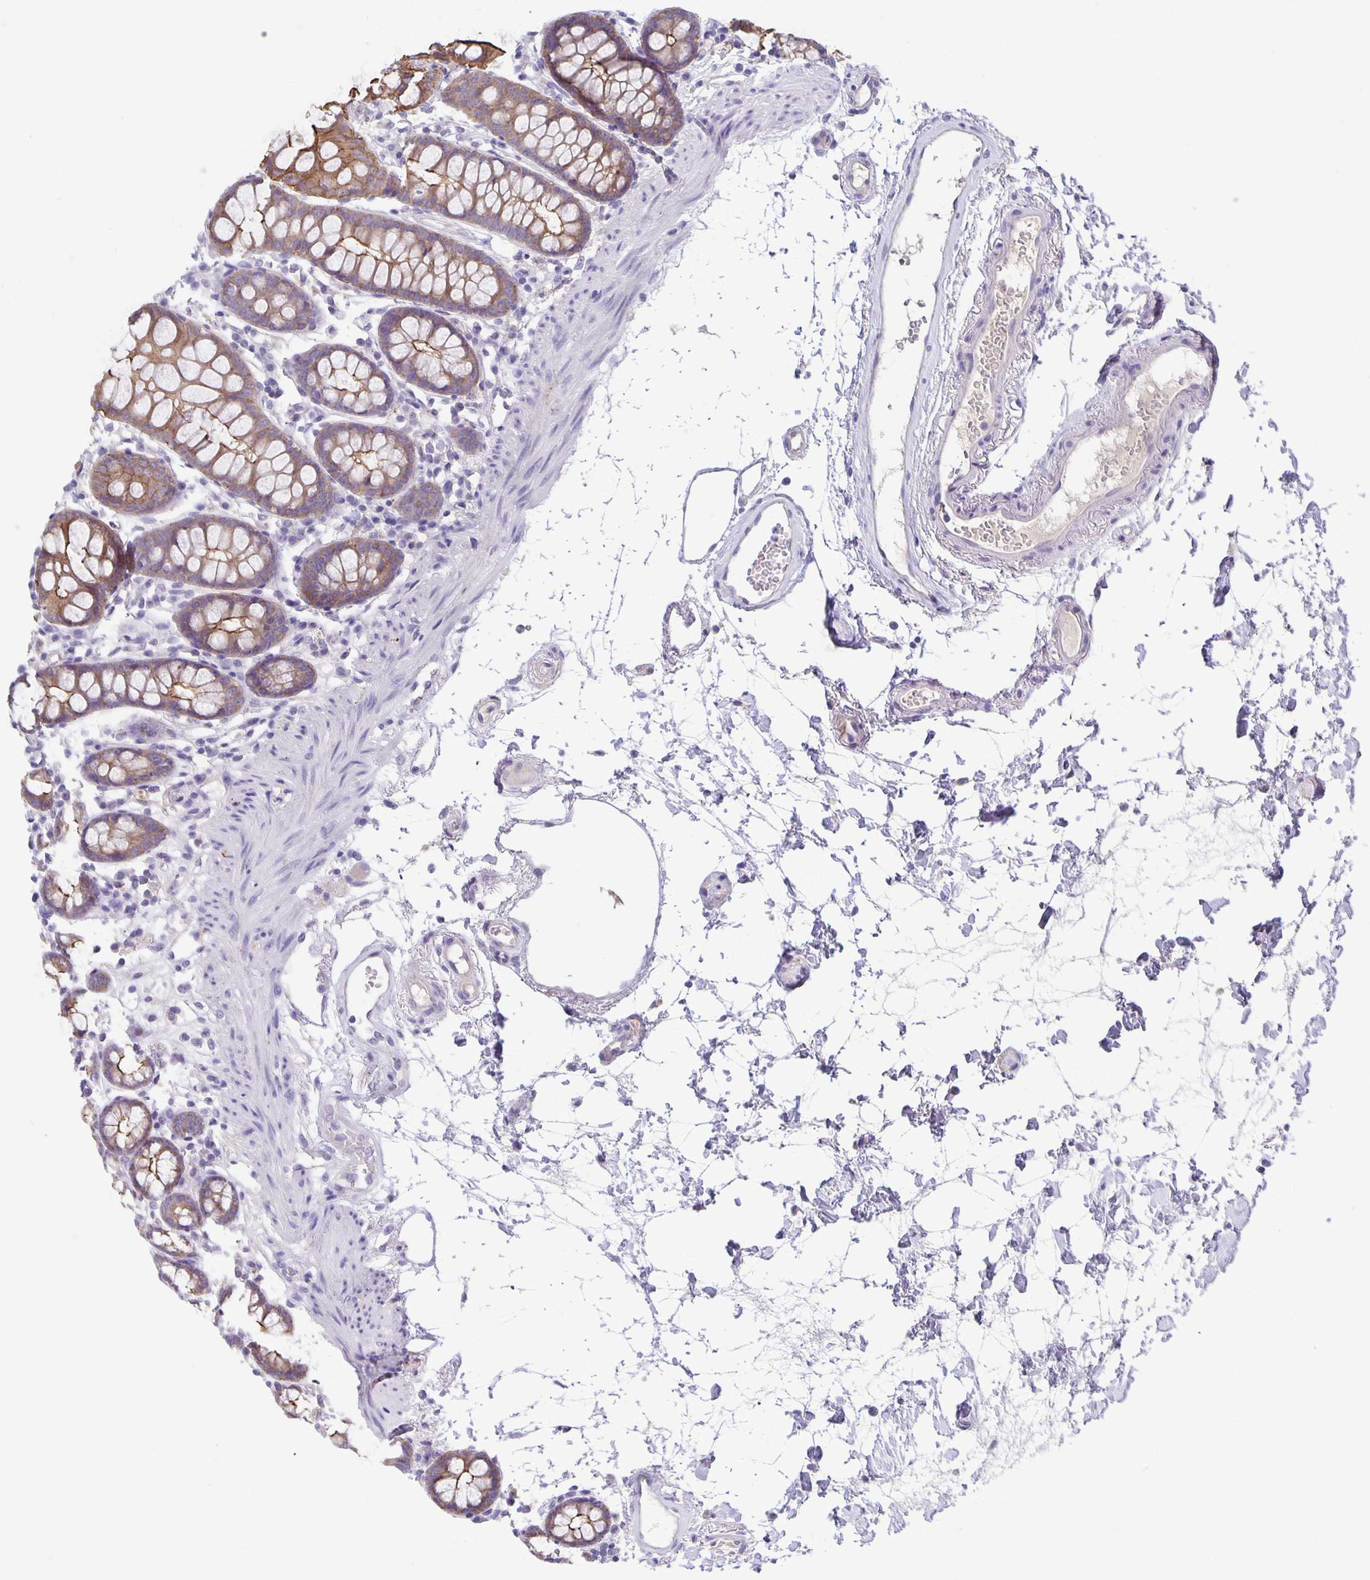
{"staining": {"intensity": "negative", "quantity": "none", "location": "none"}, "tissue": "colon", "cell_type": "Endothelial cells", "image_type": "normal", "snomed": [{"axis": "morphology", "description": "Normal tissue, NOS"}, {"axis": "topography", "description": "Colon"}], "caption": "An immunohistochemistry (IHC) histopathology image of benign colon is shown. There is no staining in endothelial cells of colon.", "gene": "PTPN3", "patient": {"sex": "female", "age": 84}}